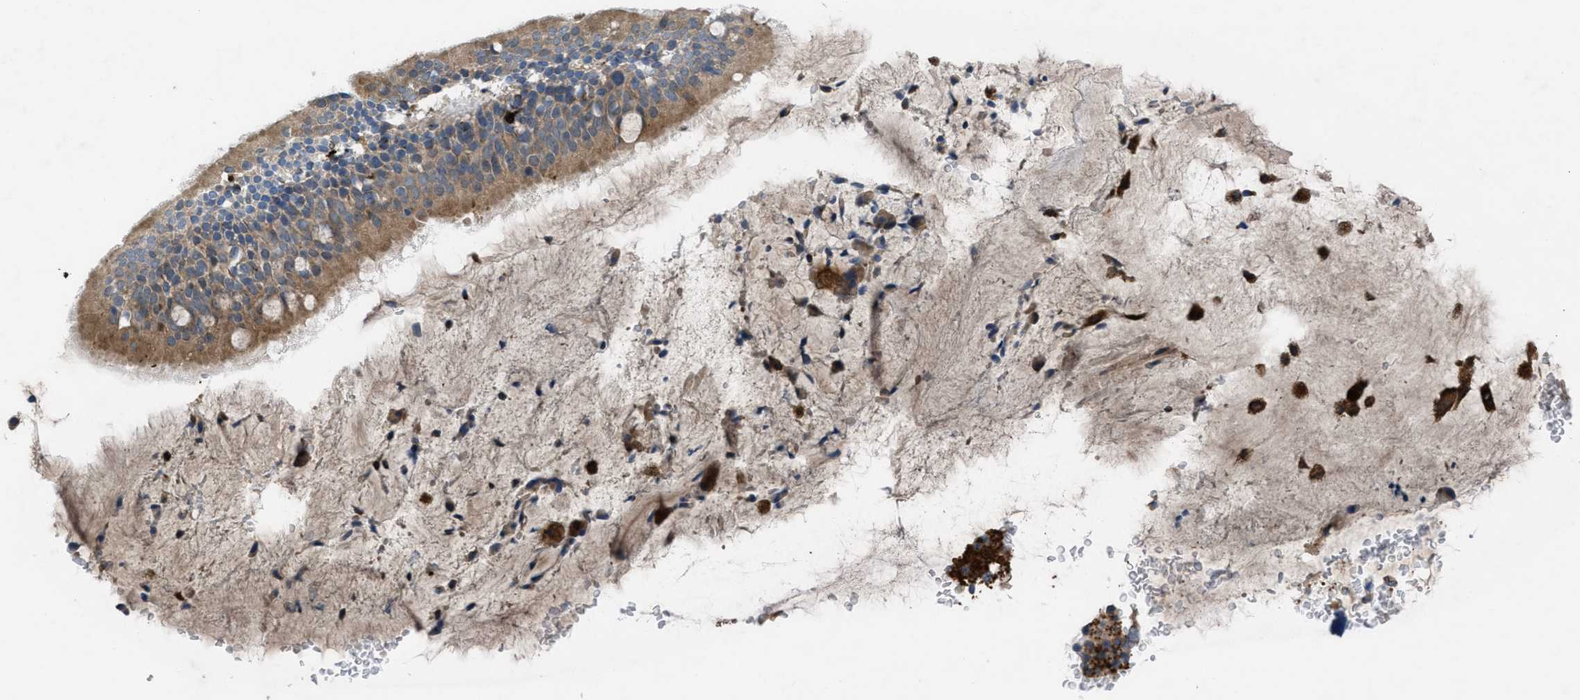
{"staining": {"intensity": "moderate", "quantity": ">75%", "location": "cytoplasmic/membranous"}, "tissue": "bronchus", "cell_type": "Respiratory epithelial cells", "image_type": "normal", "snomed": [{"axis": "morphology", "description": "Normal tissue, NOS"}, {"axis": "topography", "description": "Cartilage tissue"}], "caption": "Immunohistochemical staining of unremarkable human bronchus displays medium levels of moderate cytoplasmic/membranous positivity in about >75% of respiratory epithelial cells.", "gene": "SLC6A9", "patient": {"sex": "female", "age": 63}}